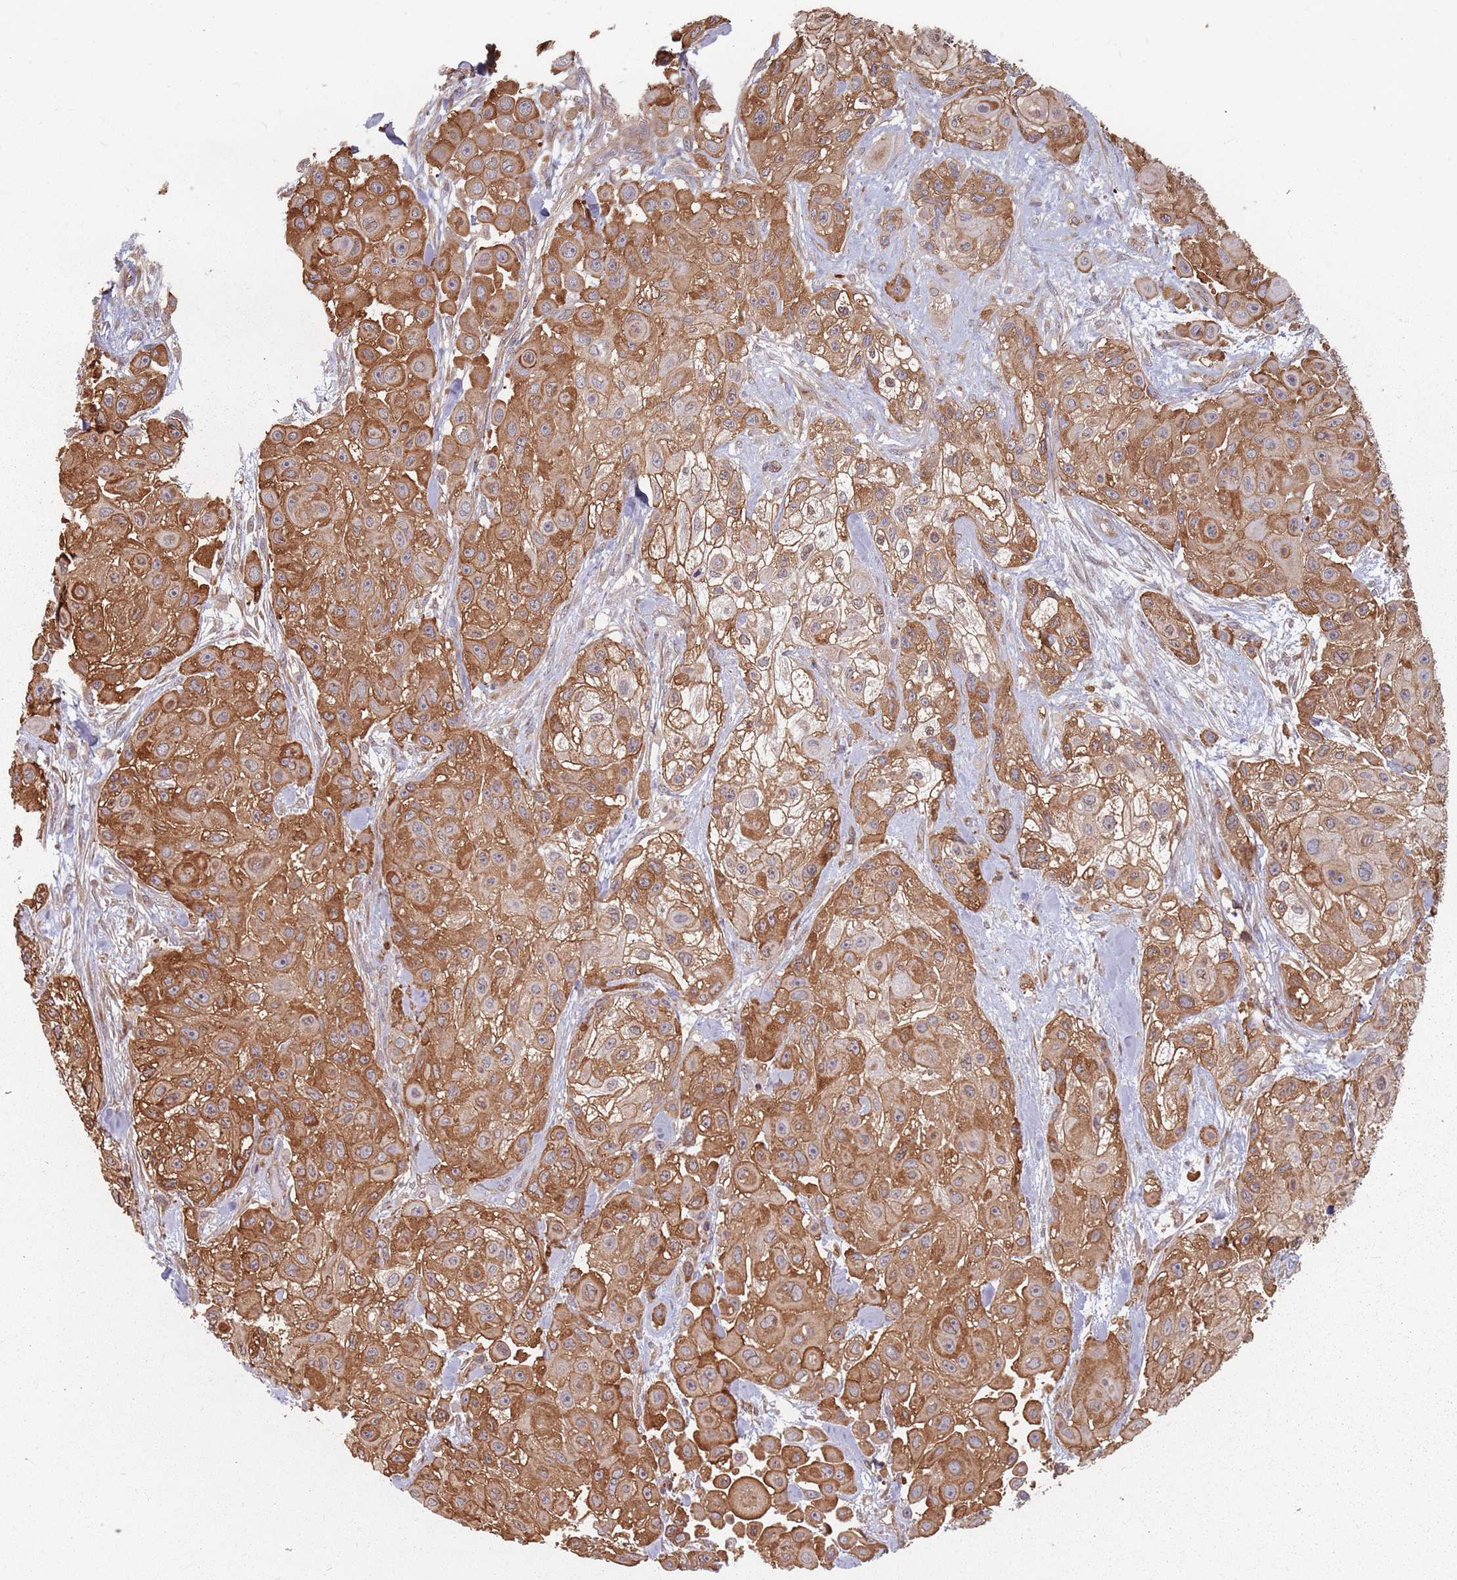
{"staining": {"intensity": "strong", "quantity": ">75%", "location": "cytoplasmic/membranous"}, "tissue": "skin cancer", "cell_type": "Tumor cells", "image_type": "cancer", "snomed": [{"axis": "morphology", "description": "Squamous cell carcinoma, NOS"}, {"axis": "topography", "description": "Skin"}], "caption": "IHC micrograph of neoplastic tissue: human skin squamous cell carcinoma stained using immunohistochemistry exhibits high levels of strong protein expression localized specifically in the cytoplasmic/membranous of tumor cells, appearing as a cytoplasmic/membranous brown color.", "gene": "C3orf14", "patient": {"sex": "male", "age": 67}}